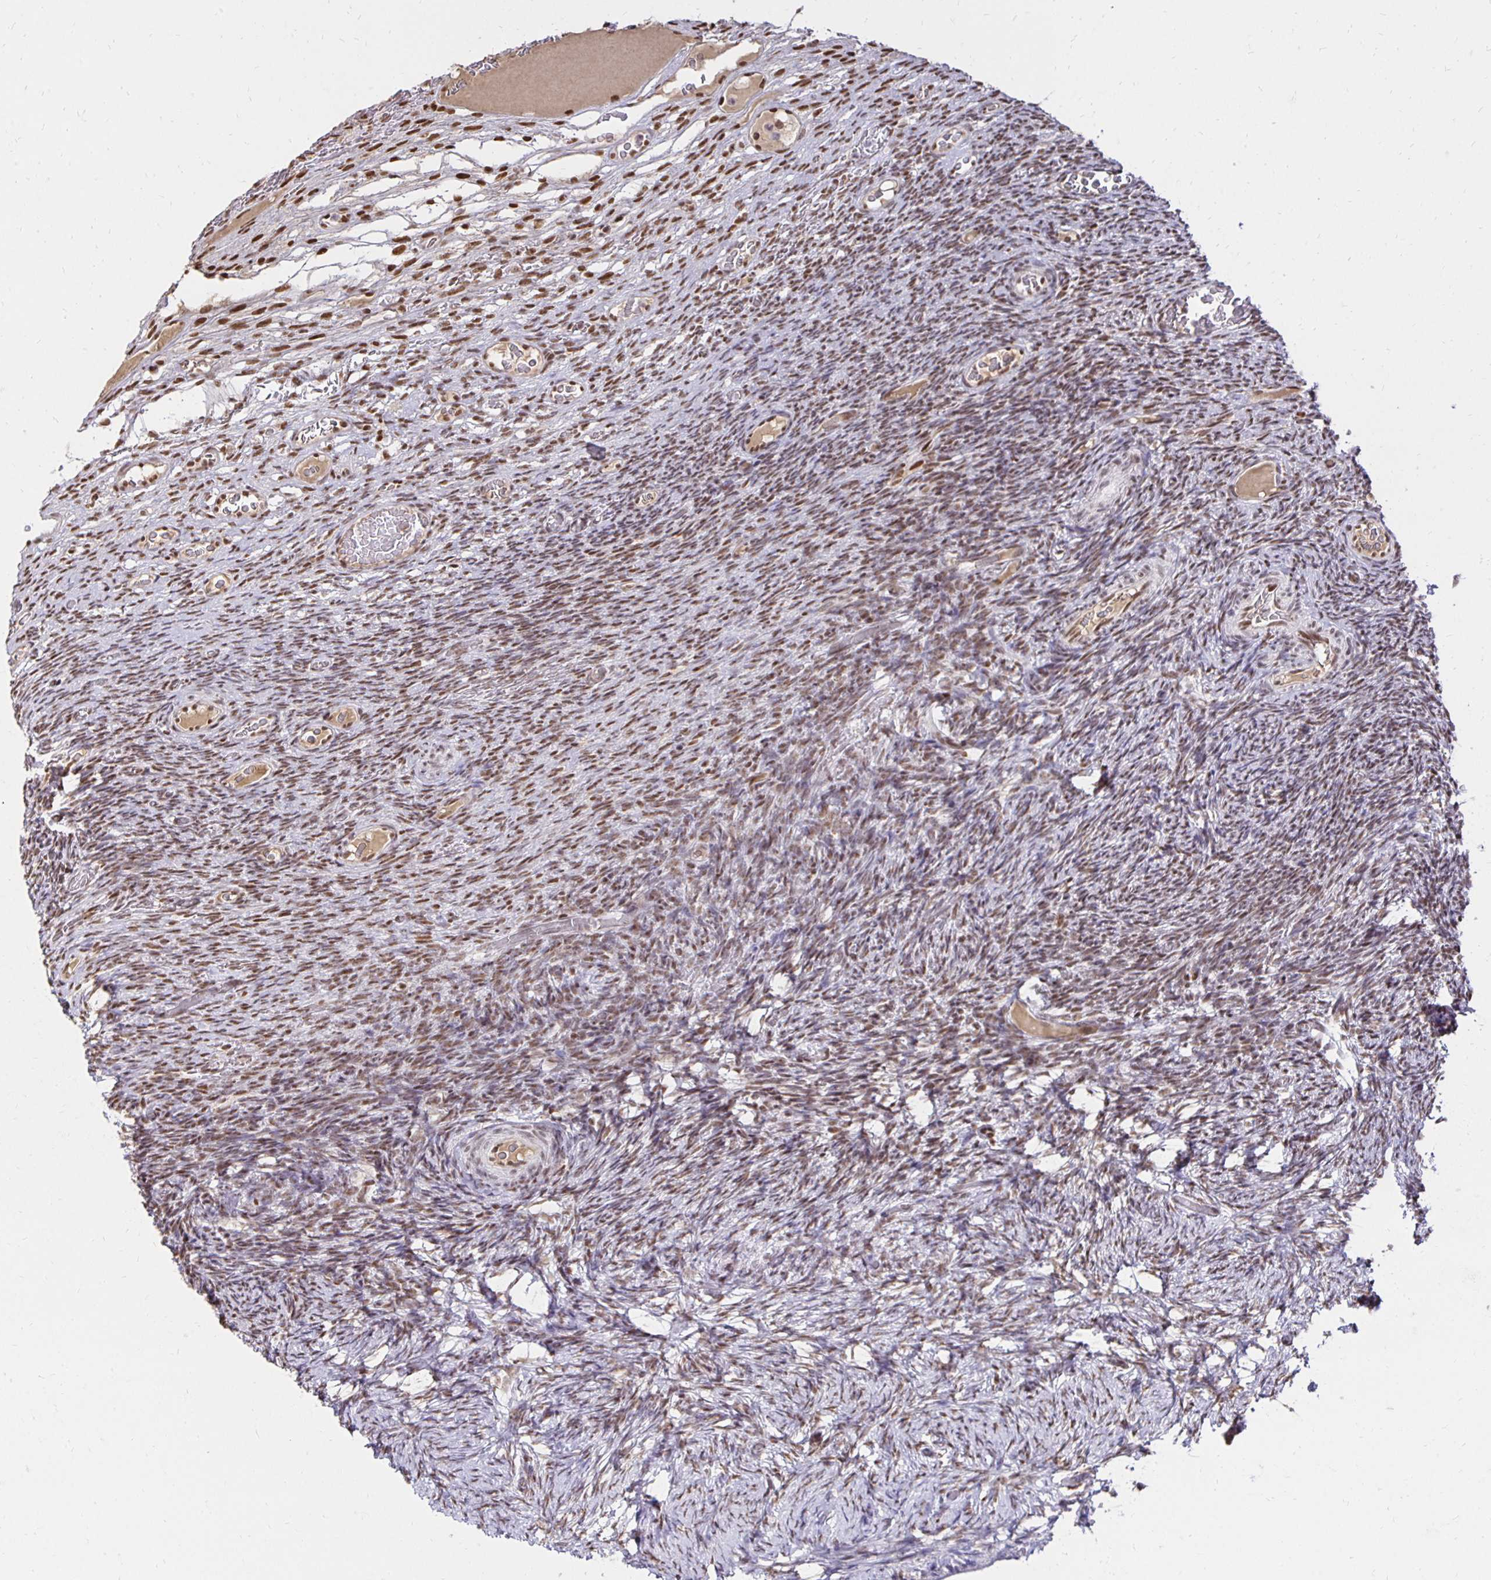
{"staining": {"intensity": "moderate", "quantity": ">75%", "location": "nuclear"}, "tissue": "ovary", "cell_type": "Ovarian stroma cells", "image_type": "normal", "snomed": [{"axis": "morphology", "description": "Normal tissue, NOS"}, {"axis": "topography", "description": "Ovary"}], "caption": "High-magnification brightfield microscopy of benign ovary stained with DAB (3,3'-diaminobenzidine) (brown) and counterstained with hematoxylin (blue). ovarian stroma cells exhibit moderate nuclear expression is identified in approximately>75% of cells. Using DAB (3,3'-diaminobenzidine) (brown) and hematoxylin (blue) stains, captured at high magnification using brightfield microscopy.", "gene": "ZNF579", "patient": {"sex": "female", "age": 34}}